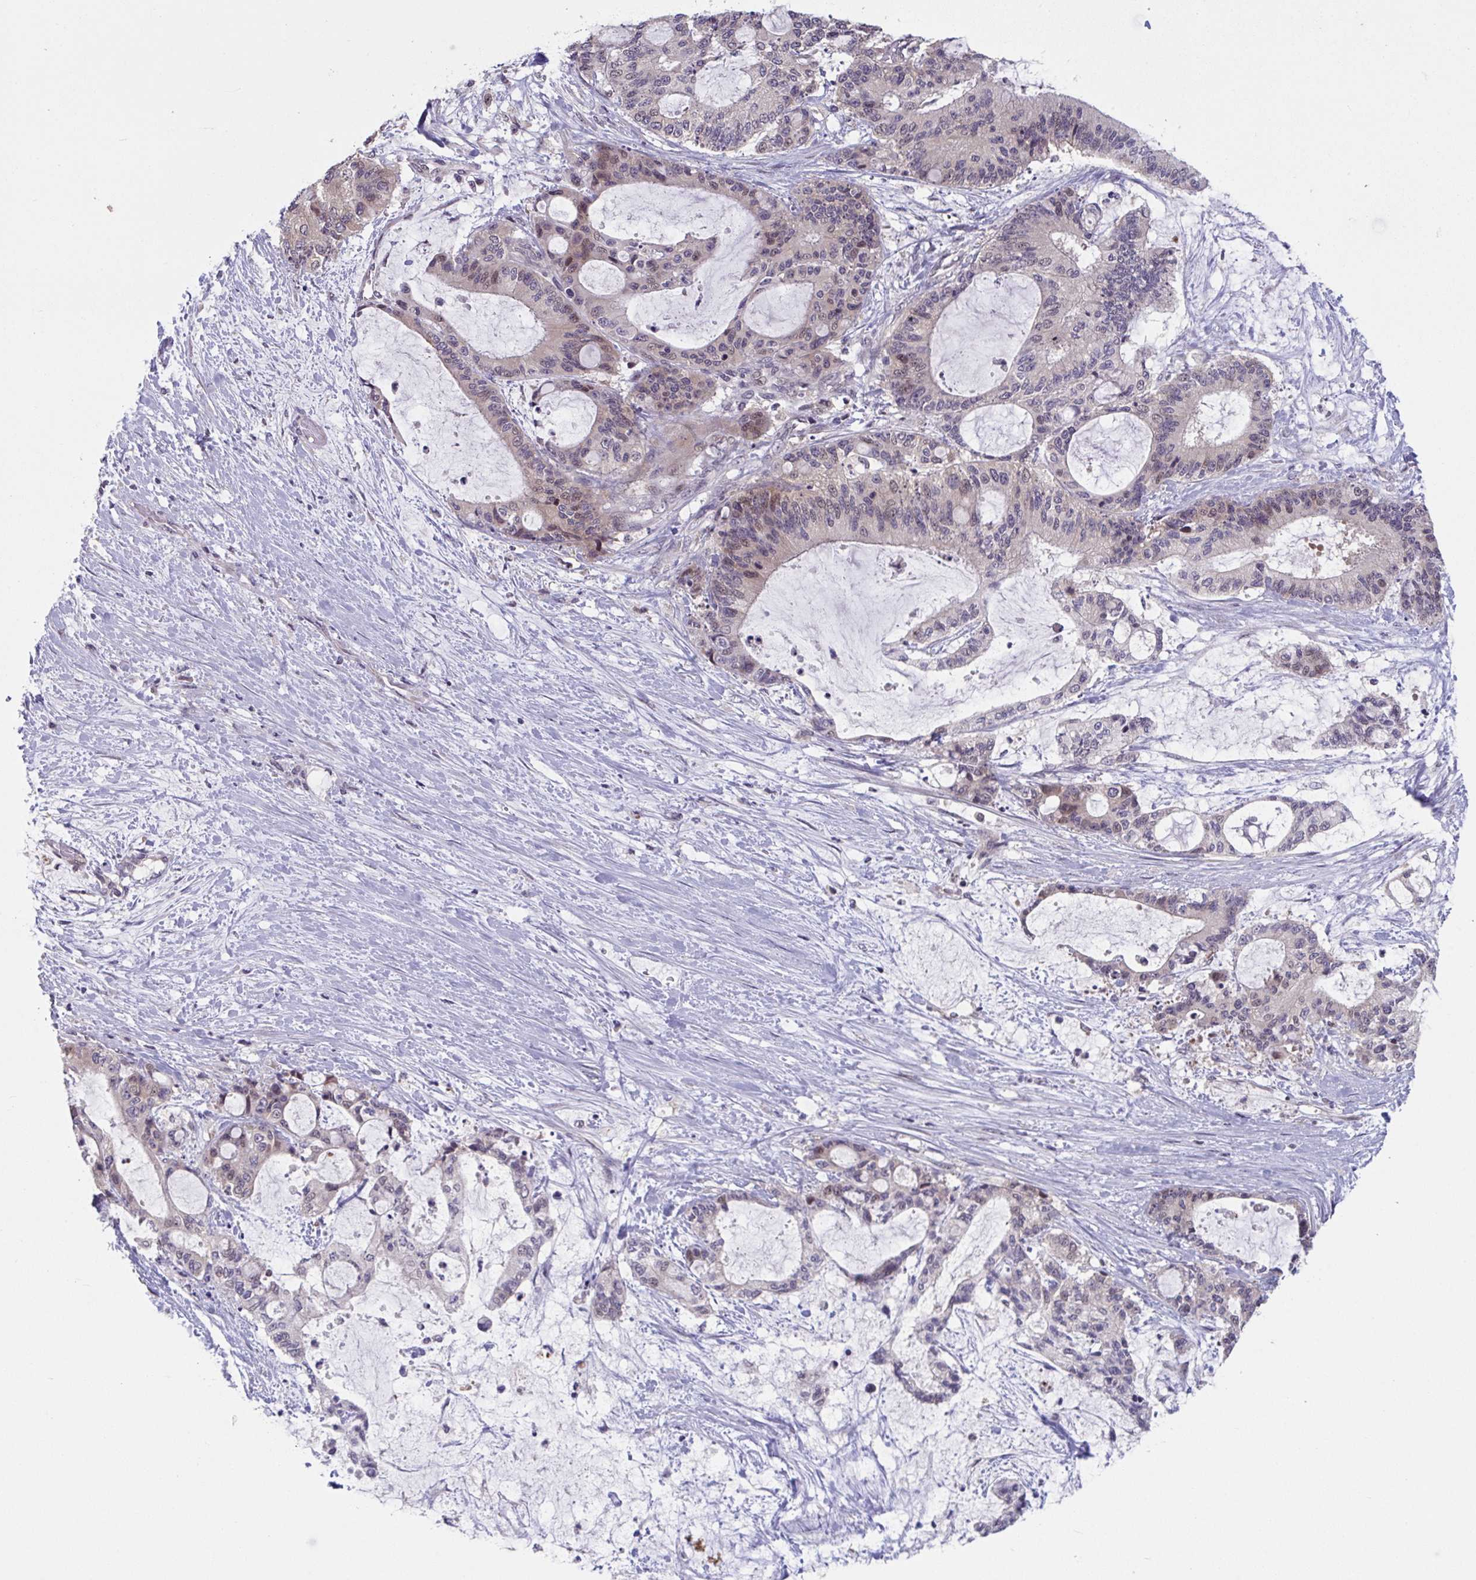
{"staining": {"intensity": "moderate", "quantity": "25%-75%", "location": "nuclear"}, "tissue": "liver cancer", "cell_type": "Tumor cells", "image_type": "cancer", "snomed": [{"axis": "morphology", "description": "Normal tissue, NOS"}, {"axis": "morphology", "description": "Cholangiocarcinoma"}, {"axis": "topography", "description": "Liver"}, {"axis": "topography", "description": "Peripheral nerve tissue"}], "caption": "Moderate nuclear expression is present in approximately 25%-75% of tumor cells in liver cancer (cholangiocarcinoma).", "gene": "RIOK1", "patient": {"sex": "female", "age": 73}}